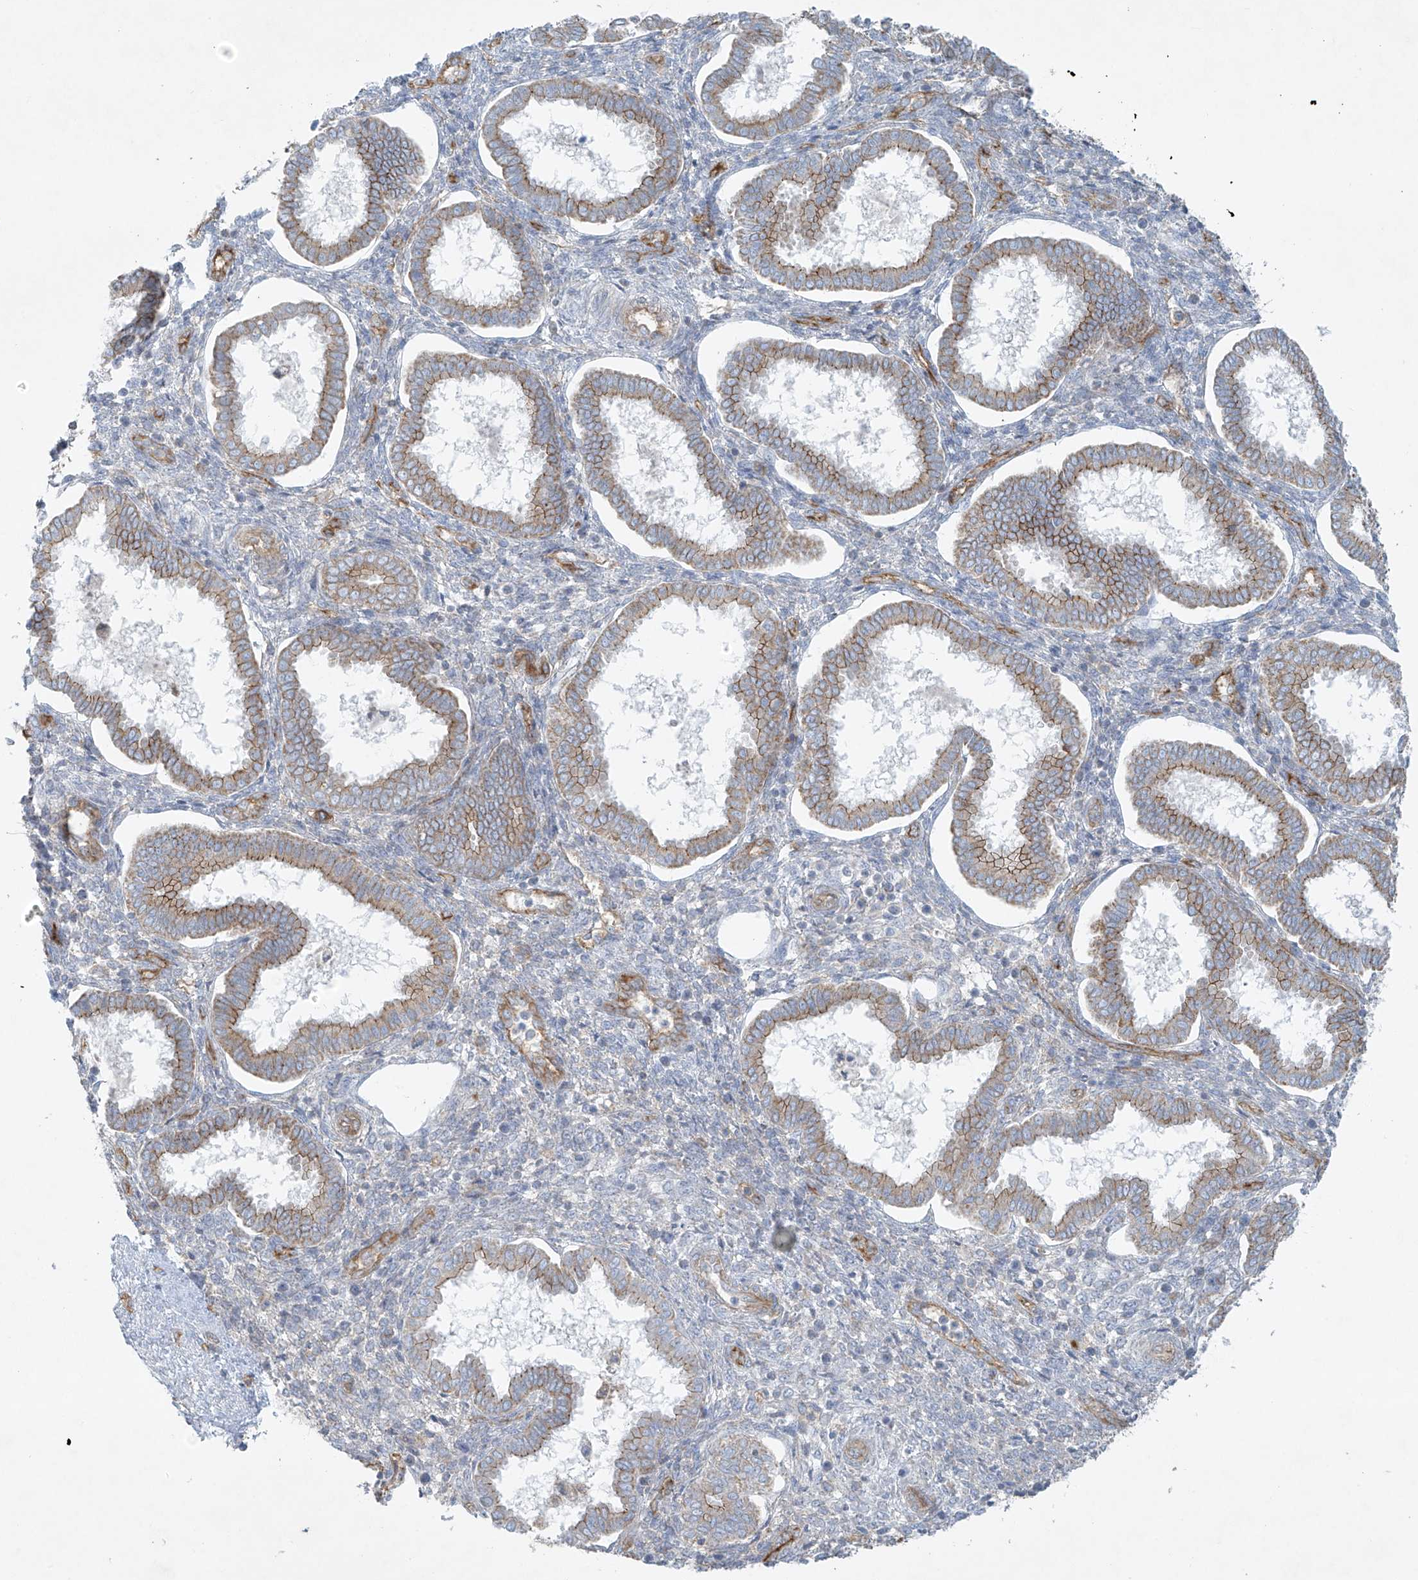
{"staining": {"intensity": "negative", "quantity": "none", "location": "none"}, "tissue": "endometrium", "cell_type": "Cells in endometrial stroma", "image_type": "normal", "snomed": [{"axis": "morphology", "description": "Normal tissue, NOS"}, {"axis": "topography", "description": "Endometrium"}], "caption": "The micrograph demonstrates no significant positivity in cells in endometrial stroma of endometrium.", "gene": "VAMP5", "patient": {"sex": "female", "age": 24}}